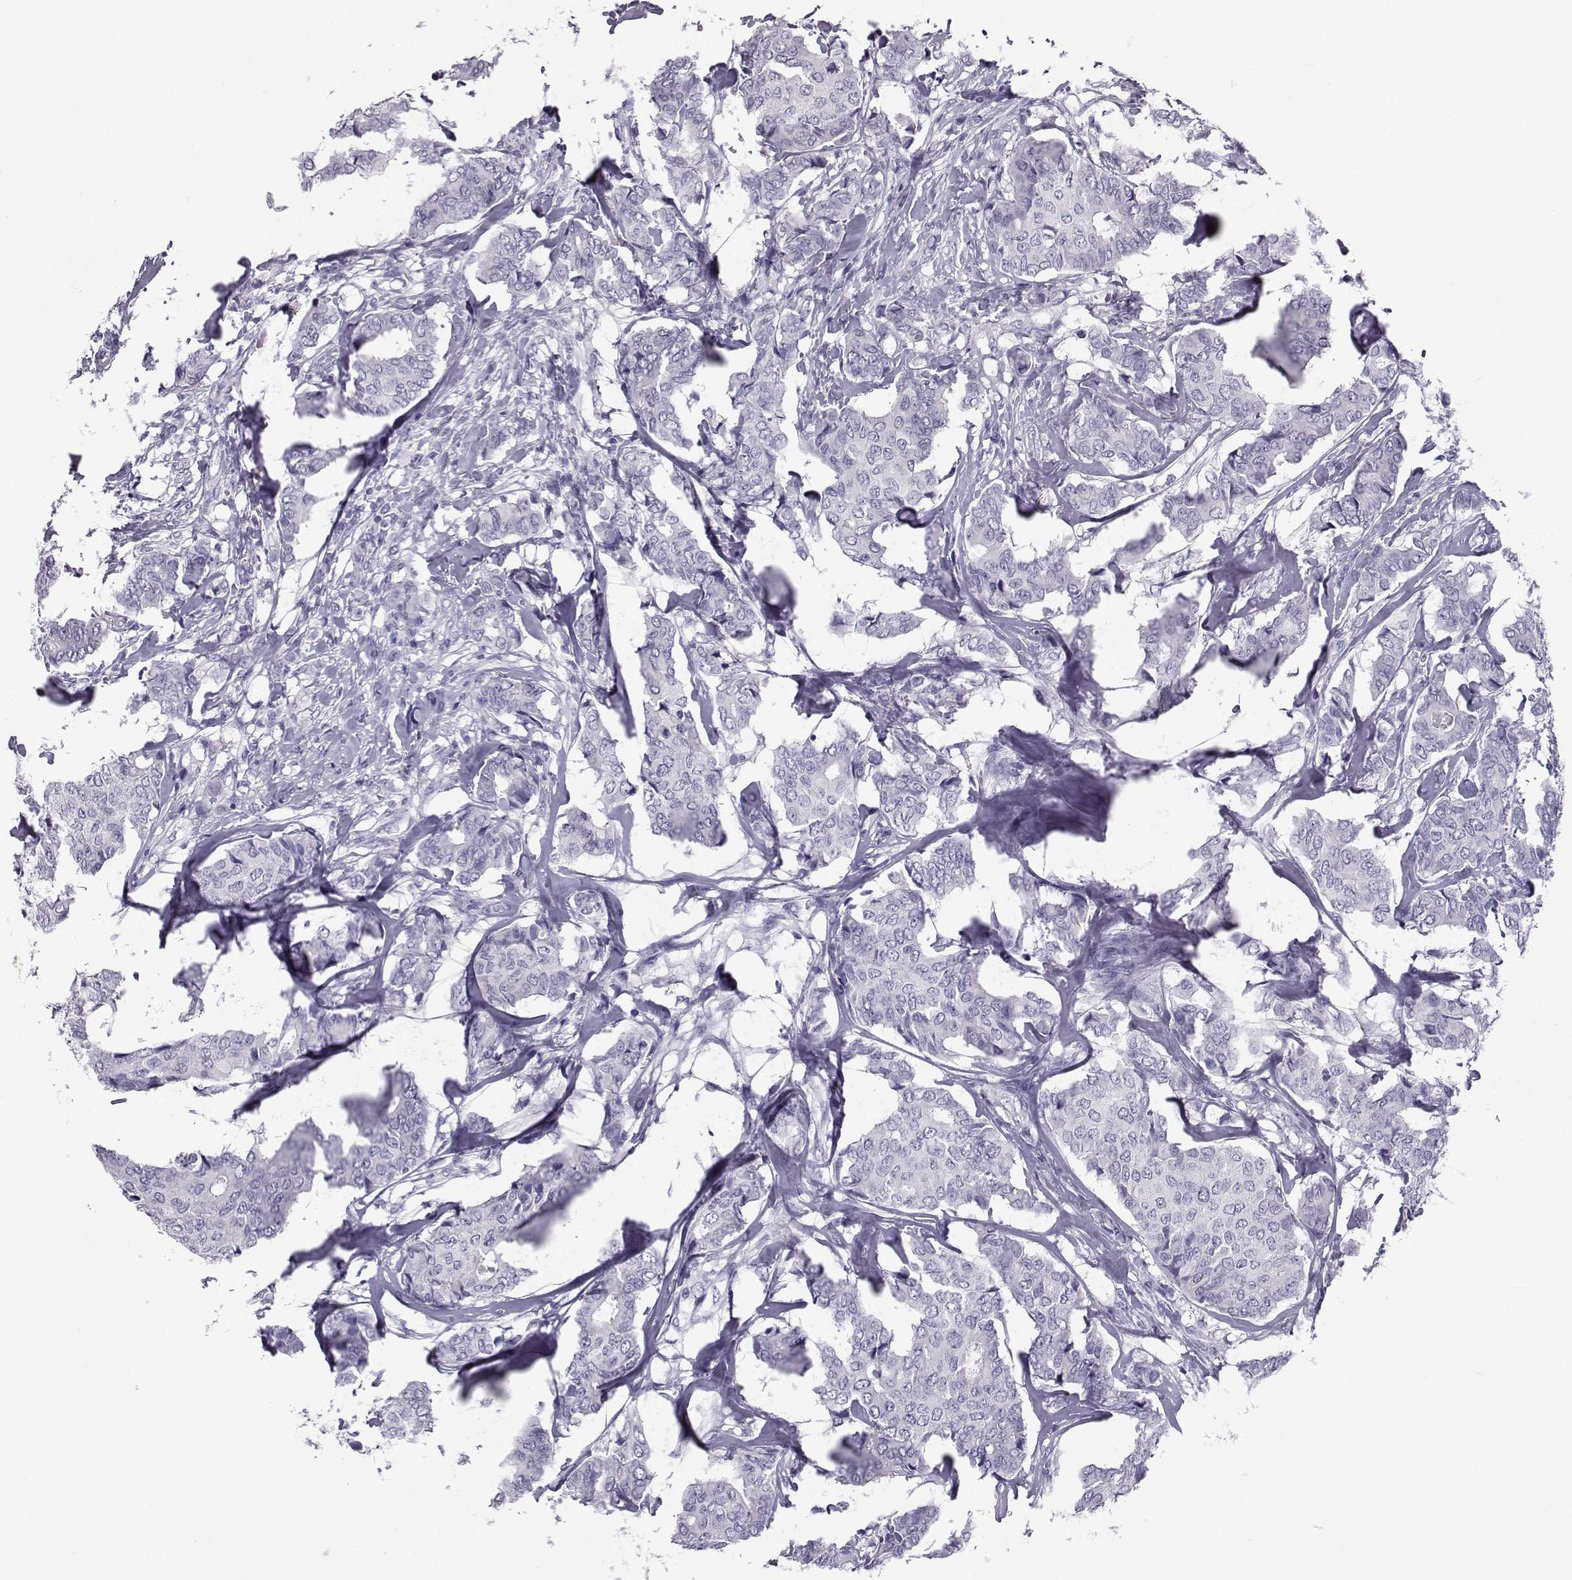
{"staining": {"intensity": "negative", "quantity": "none", "location": "none"}, "tissue": "breast cancer", "cell_type": "Tumor cells", "image_type": "cancer", "snomed": [{"axis": "morphology", "description": "Duct carcinoma"}, {"axis": "topography", "description": "Breast"}], "caption": "There is no significant positivity in tumor cells of breast infiltrating ductal carcinoma.", "gene": "PCSK1N", "patient": {"sex": "female", "age": 75}}